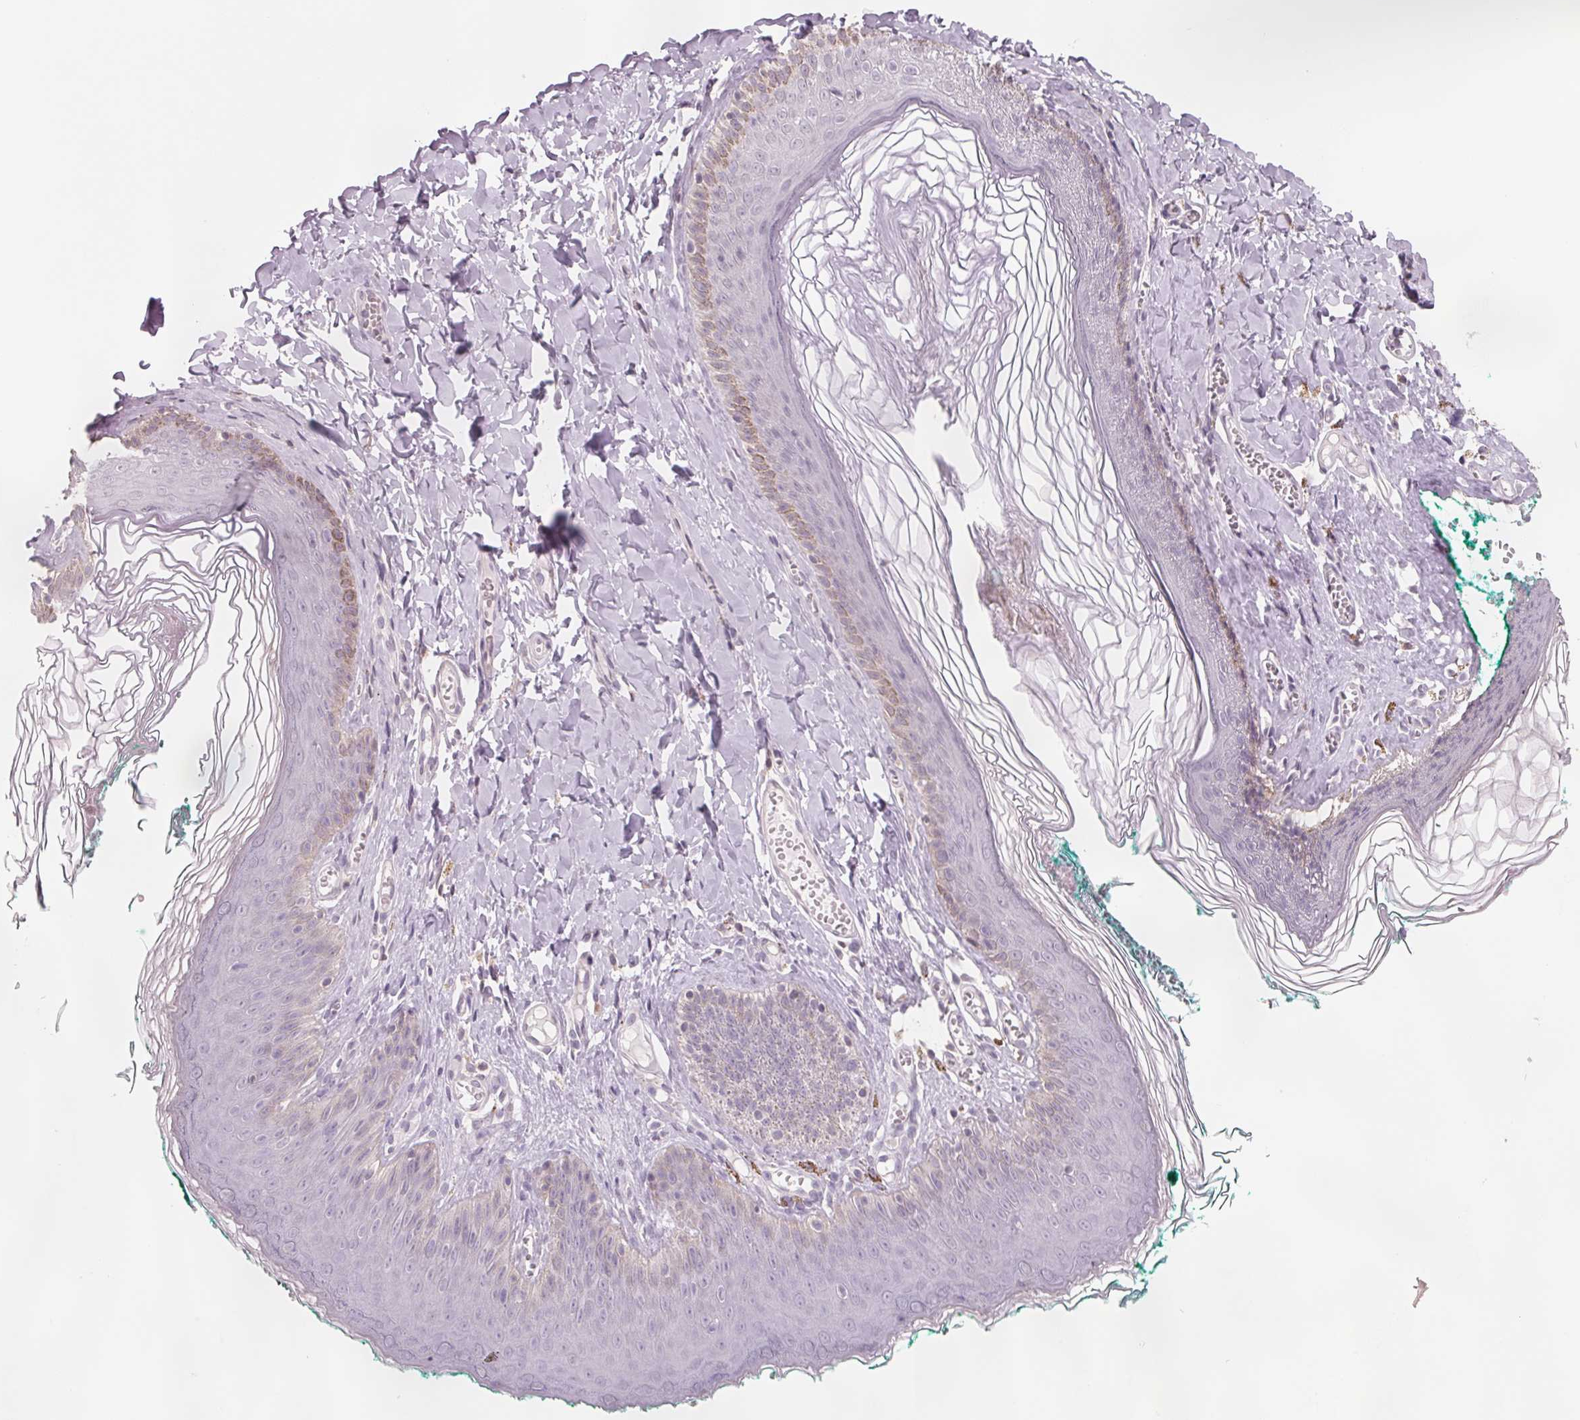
{"staining": {"intensity": "negative", "quantity": "none", "location": "none"}, "tissue": "skin", "cell_type": "Epidermal cells", "image_type": "normal", "snomed": [{"axis": "morphology", "description": "Normal tissue, NOS"}, {"axis": "topography", "description": "Vulva"}, {"axis": "topography", "description": "Peripheral nerve tissue"}], "caption": "The immunohistochemistry (IHC) micrograph has no significant expression in epidermal cells of skin. (Brightfield microscopy of DAB immunohistochemistry at high magnification).", "gene": "FTCD", "patient": {"sex": "female", "age": 66}}